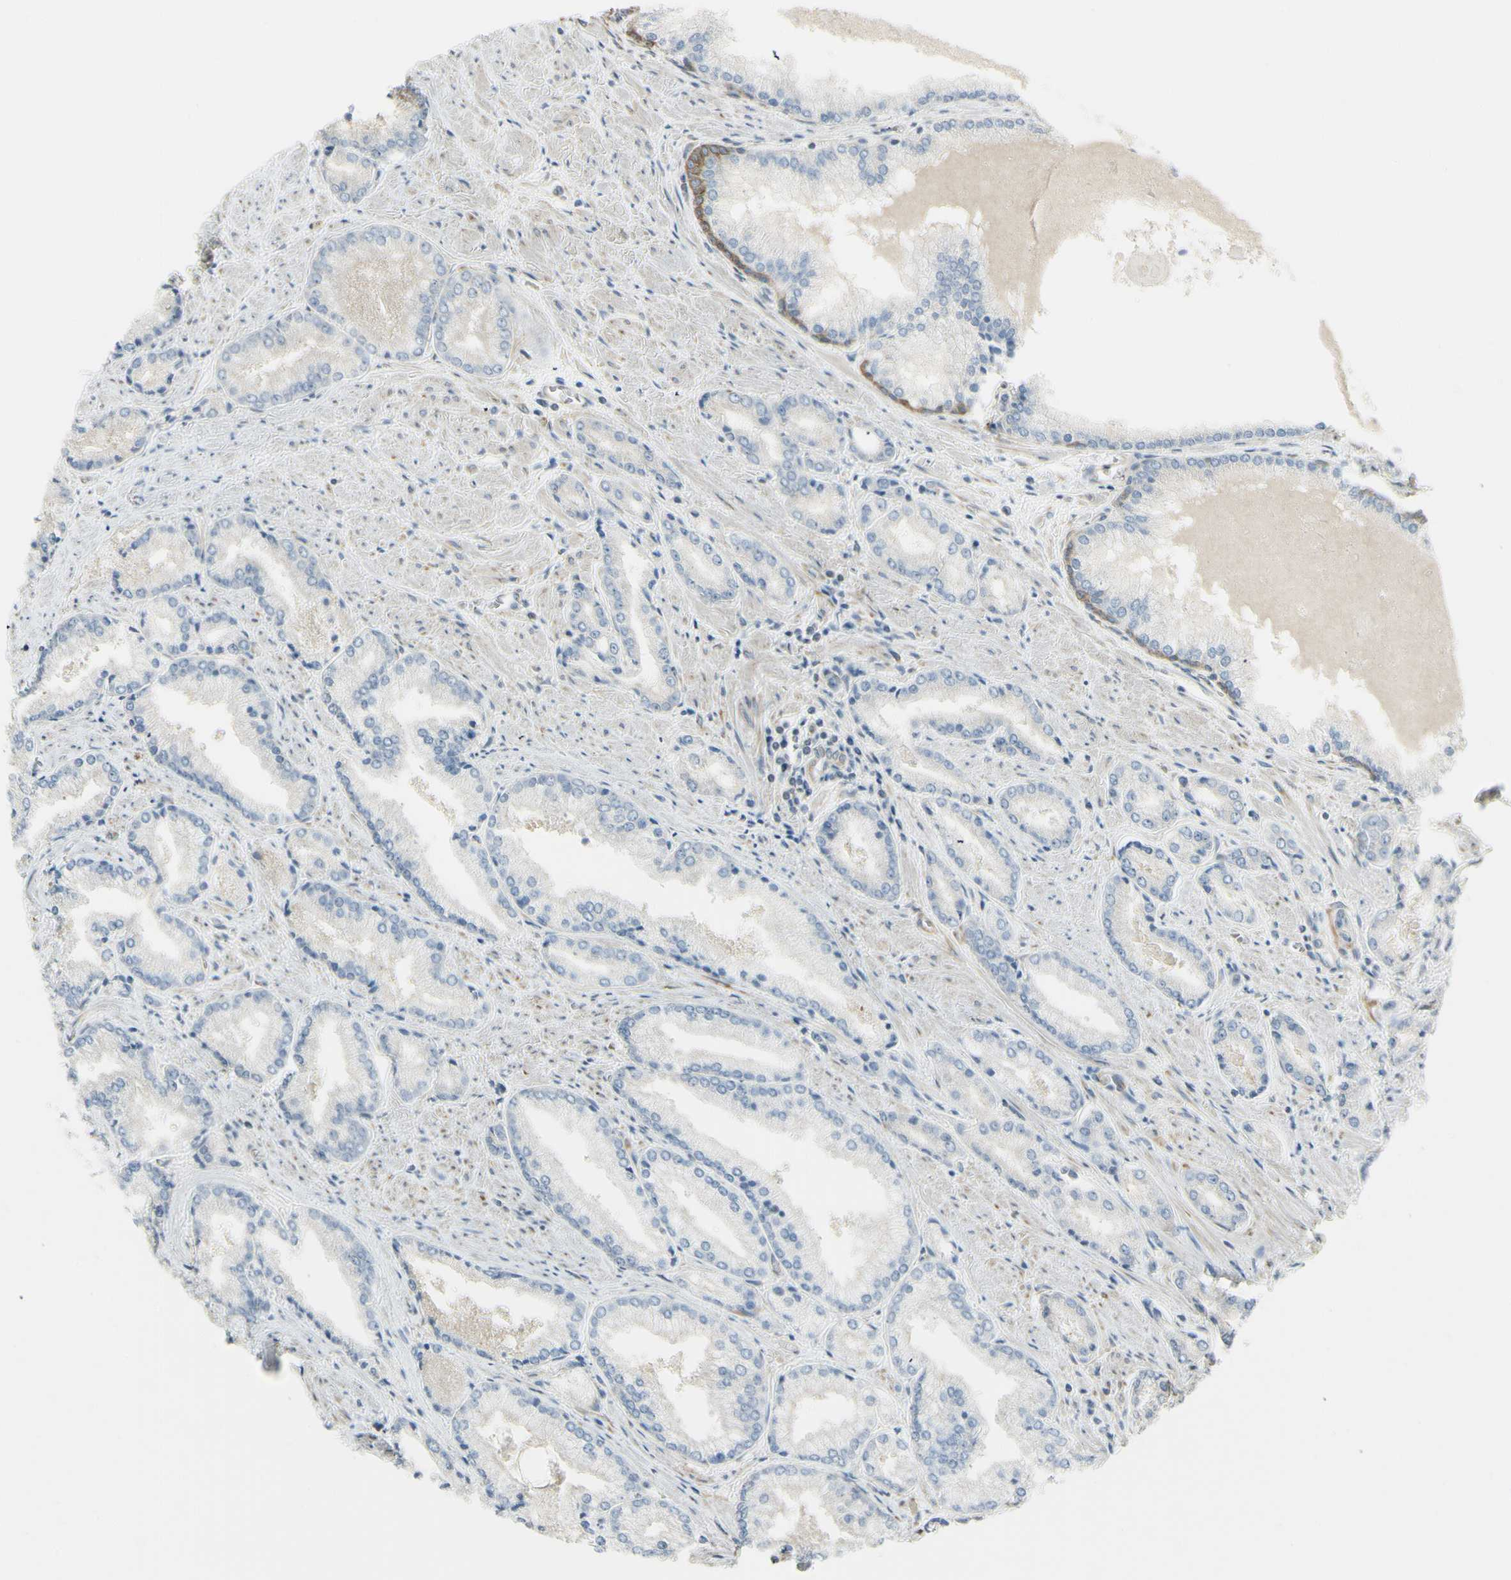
{"staining": {"intensity": "negative", "quantity": "none", "location": "none"}, "tissue": "prostate cancer", "cell_type": "Tumor cells", "image_type": "cancer", "snomed": [{"axis": "morphology", "description": "Adenocarcinoma, Low grade"}, {"axis": "topography", "description": "Prostate"}], "caption": "DAB immunohistochemical staining of human prostate cancer (low-grade adenocarcinoma) exhibits no significant staining in tumor cells. (Immunohistochemistry, brightfield microscopy, high magnification).", "gene": "IGDCC4", "patient": {"sex": "male", "age": 64}}